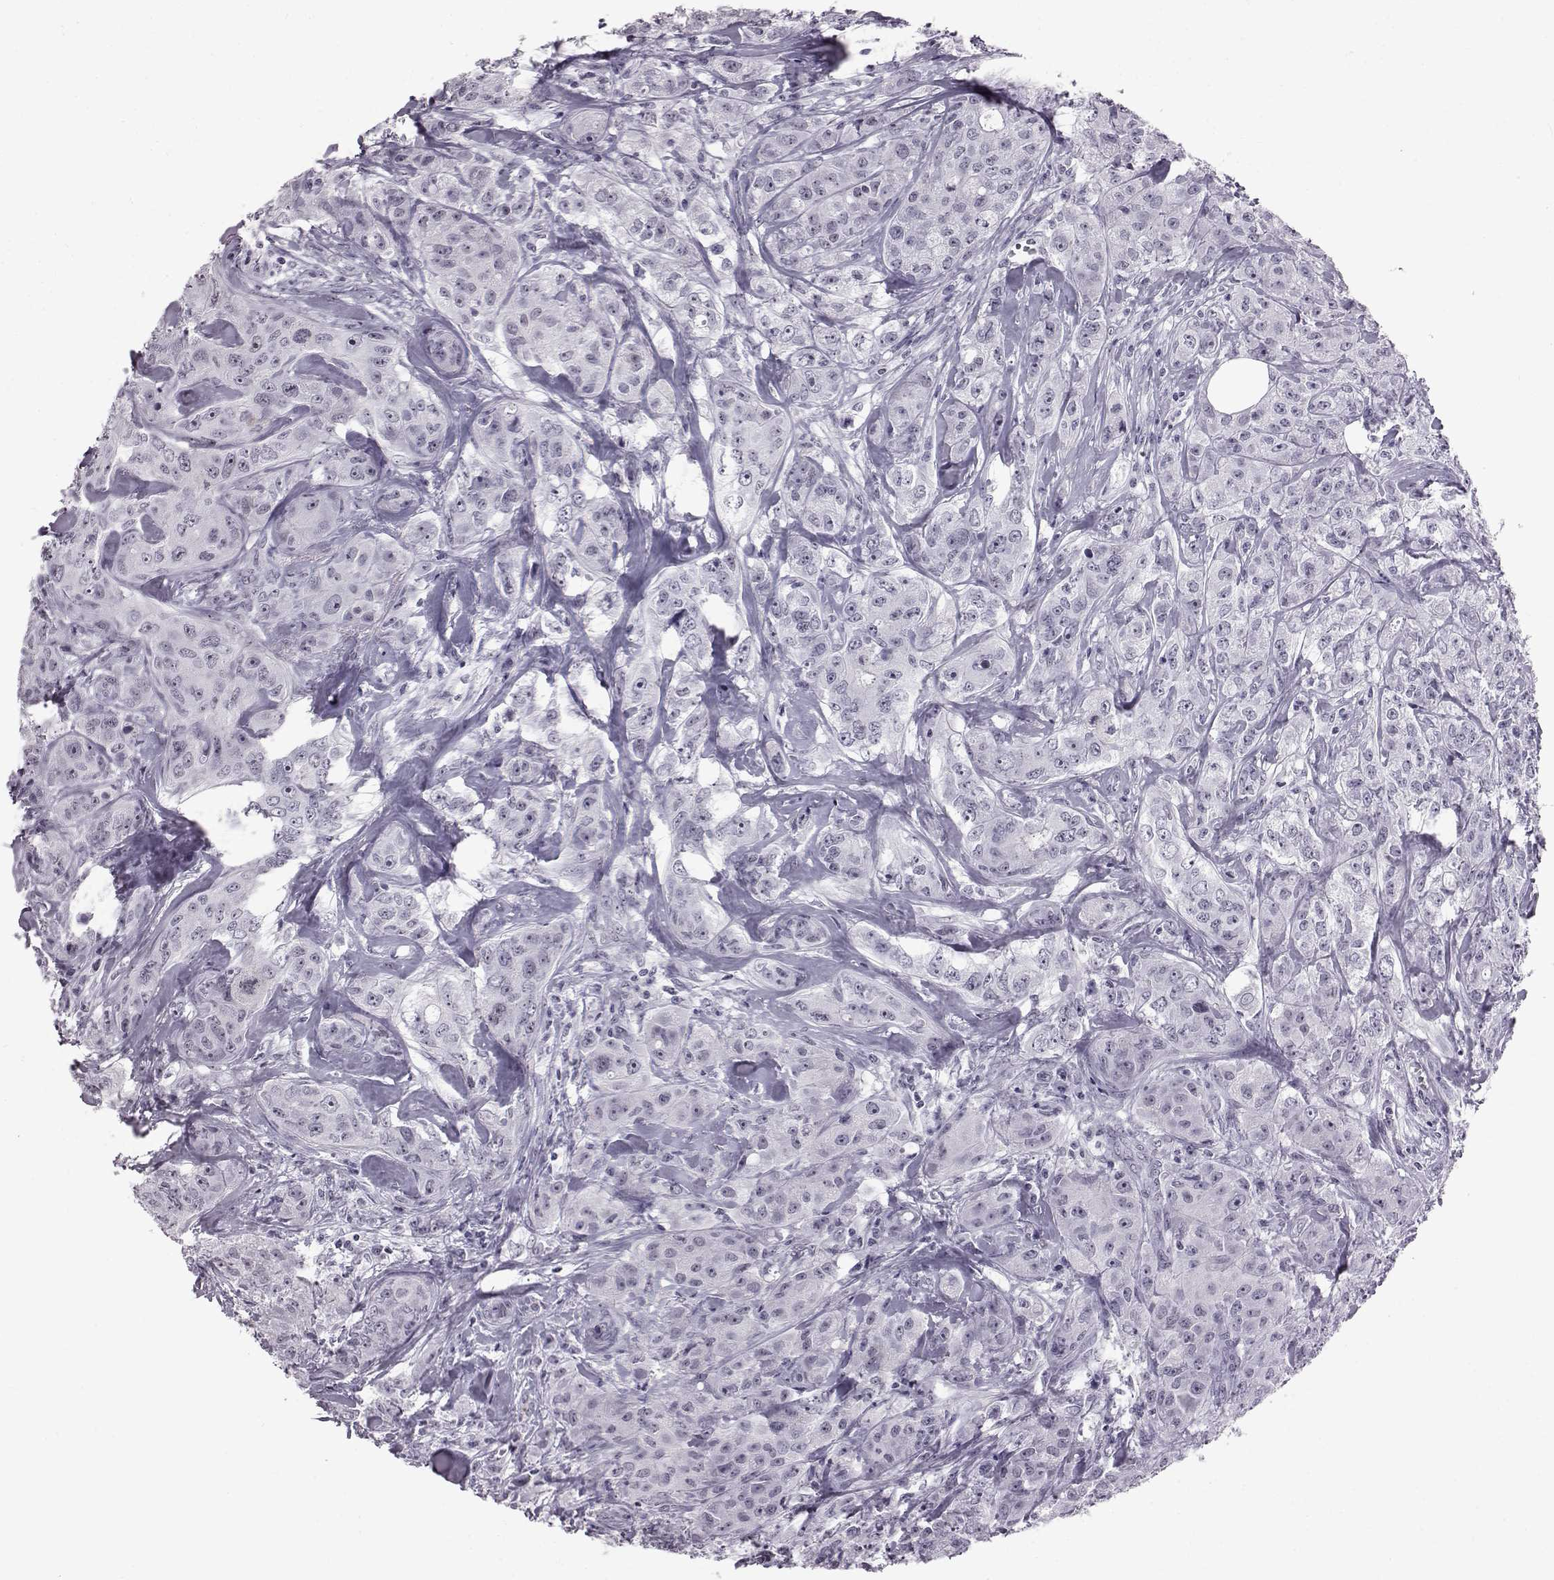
{"staining": {"intensity": "negative", "quantity": "none", "location": "none"}, "tissue": "breast cancer", "cell_type": "Tumor cells", "image_type": "cancer", "snomed": [{"axis": "morphology", "description": "Duct carcinoma"}, {"axis": "topography", "description": "Breast"}], "caption": "IHC of breast infiltrating ductal carcinoma demonstrates no expression in tumor cells.", "gene": "ADGRG2", "patient": {"sex": "female", "age": 43}}